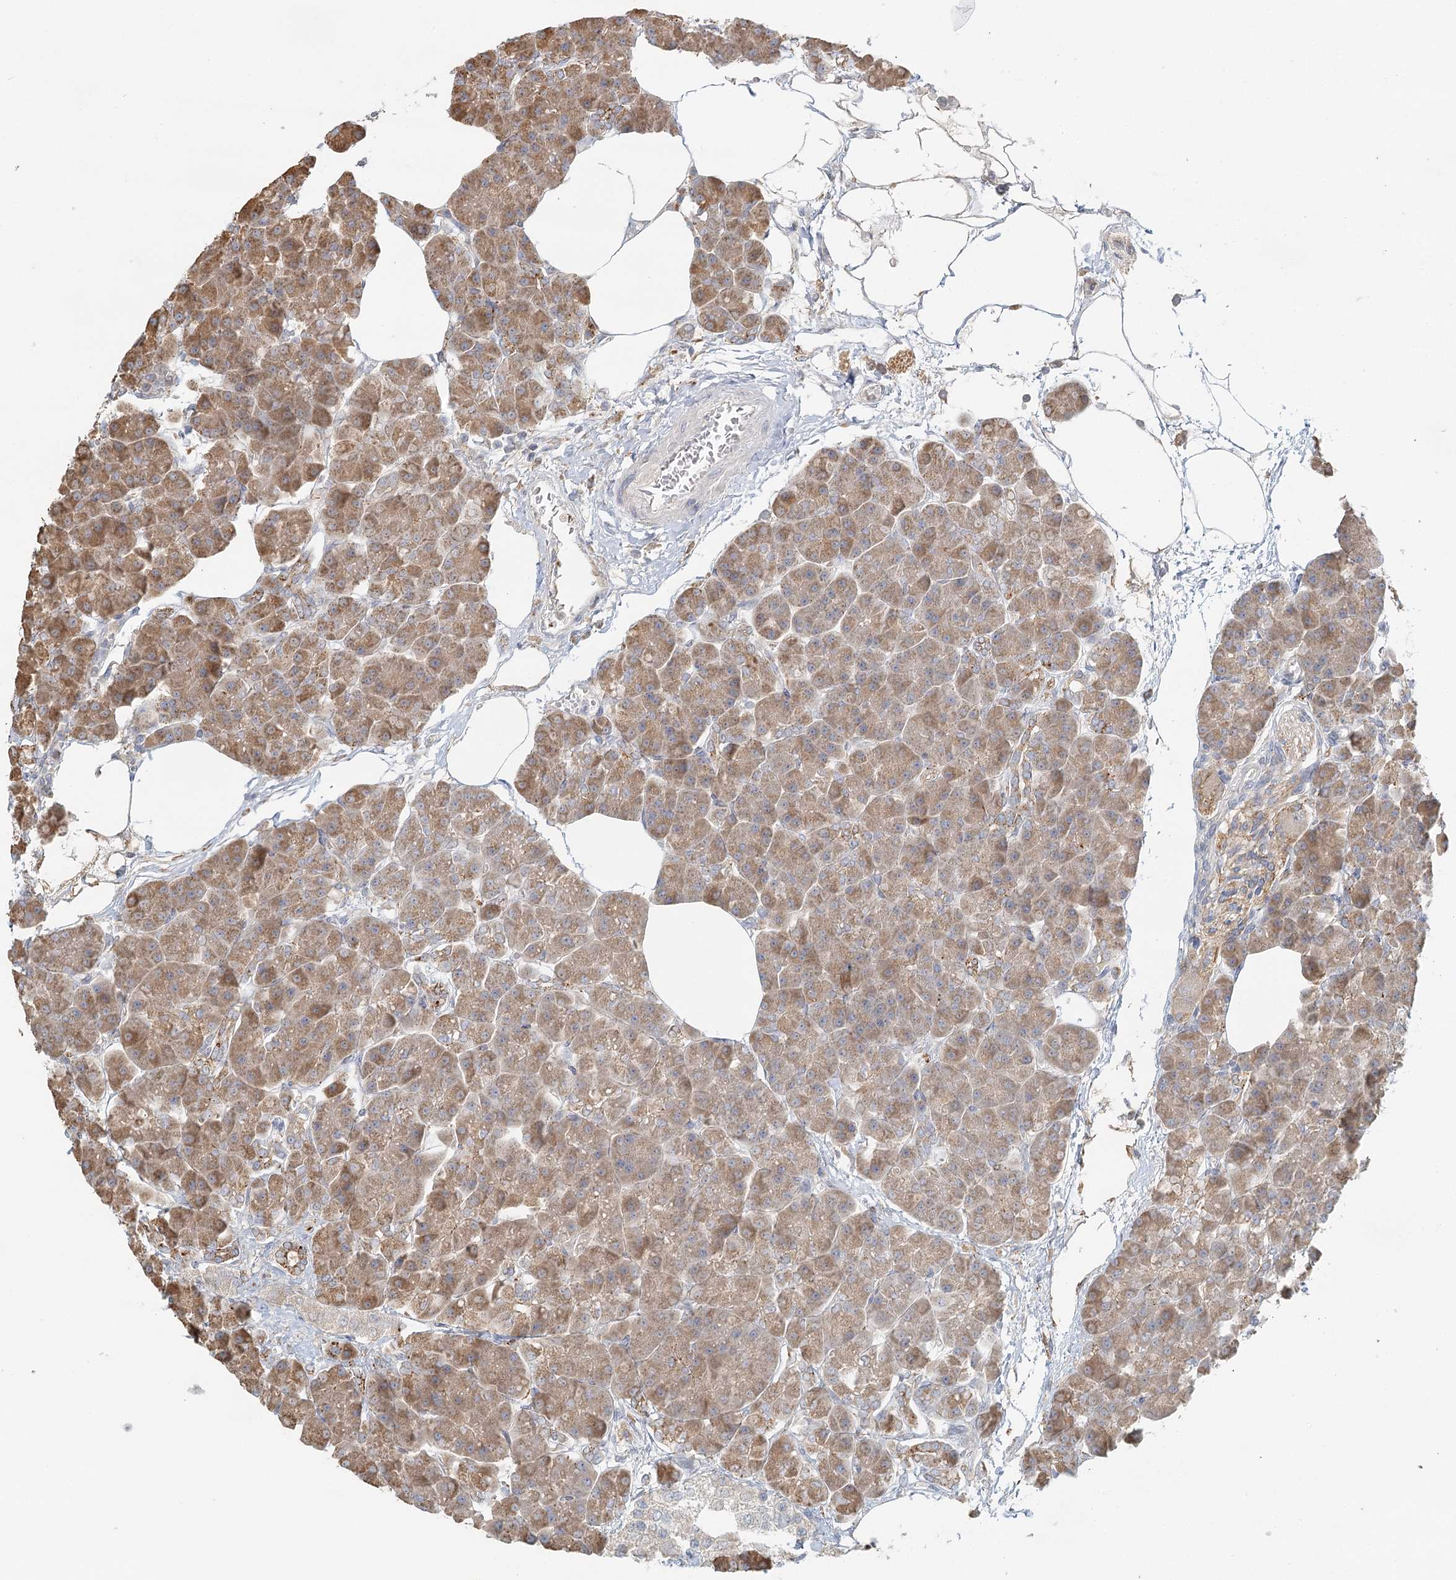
{"staining": {"intensity": "moderate", "quantity": ">75%", "location": "cytoplasmic/membranous"}, "tissue": "pancreas", "cell_type": "Exocrine glandular cells", "image_type": "normal", "snomed": [{"axis": "morphology", "description": "Normal tissue, NOS"}, {"axis": "topography", "description": "Pancreas"}], "caption": "Exocrine glandular cells exhibit medium levels of moderate cytoplasmic/membranous positivity in approximately >75% of cells in normal pancreas.", "gene": "VSIG1", "patient": {"sex": "female", "age": 70}}